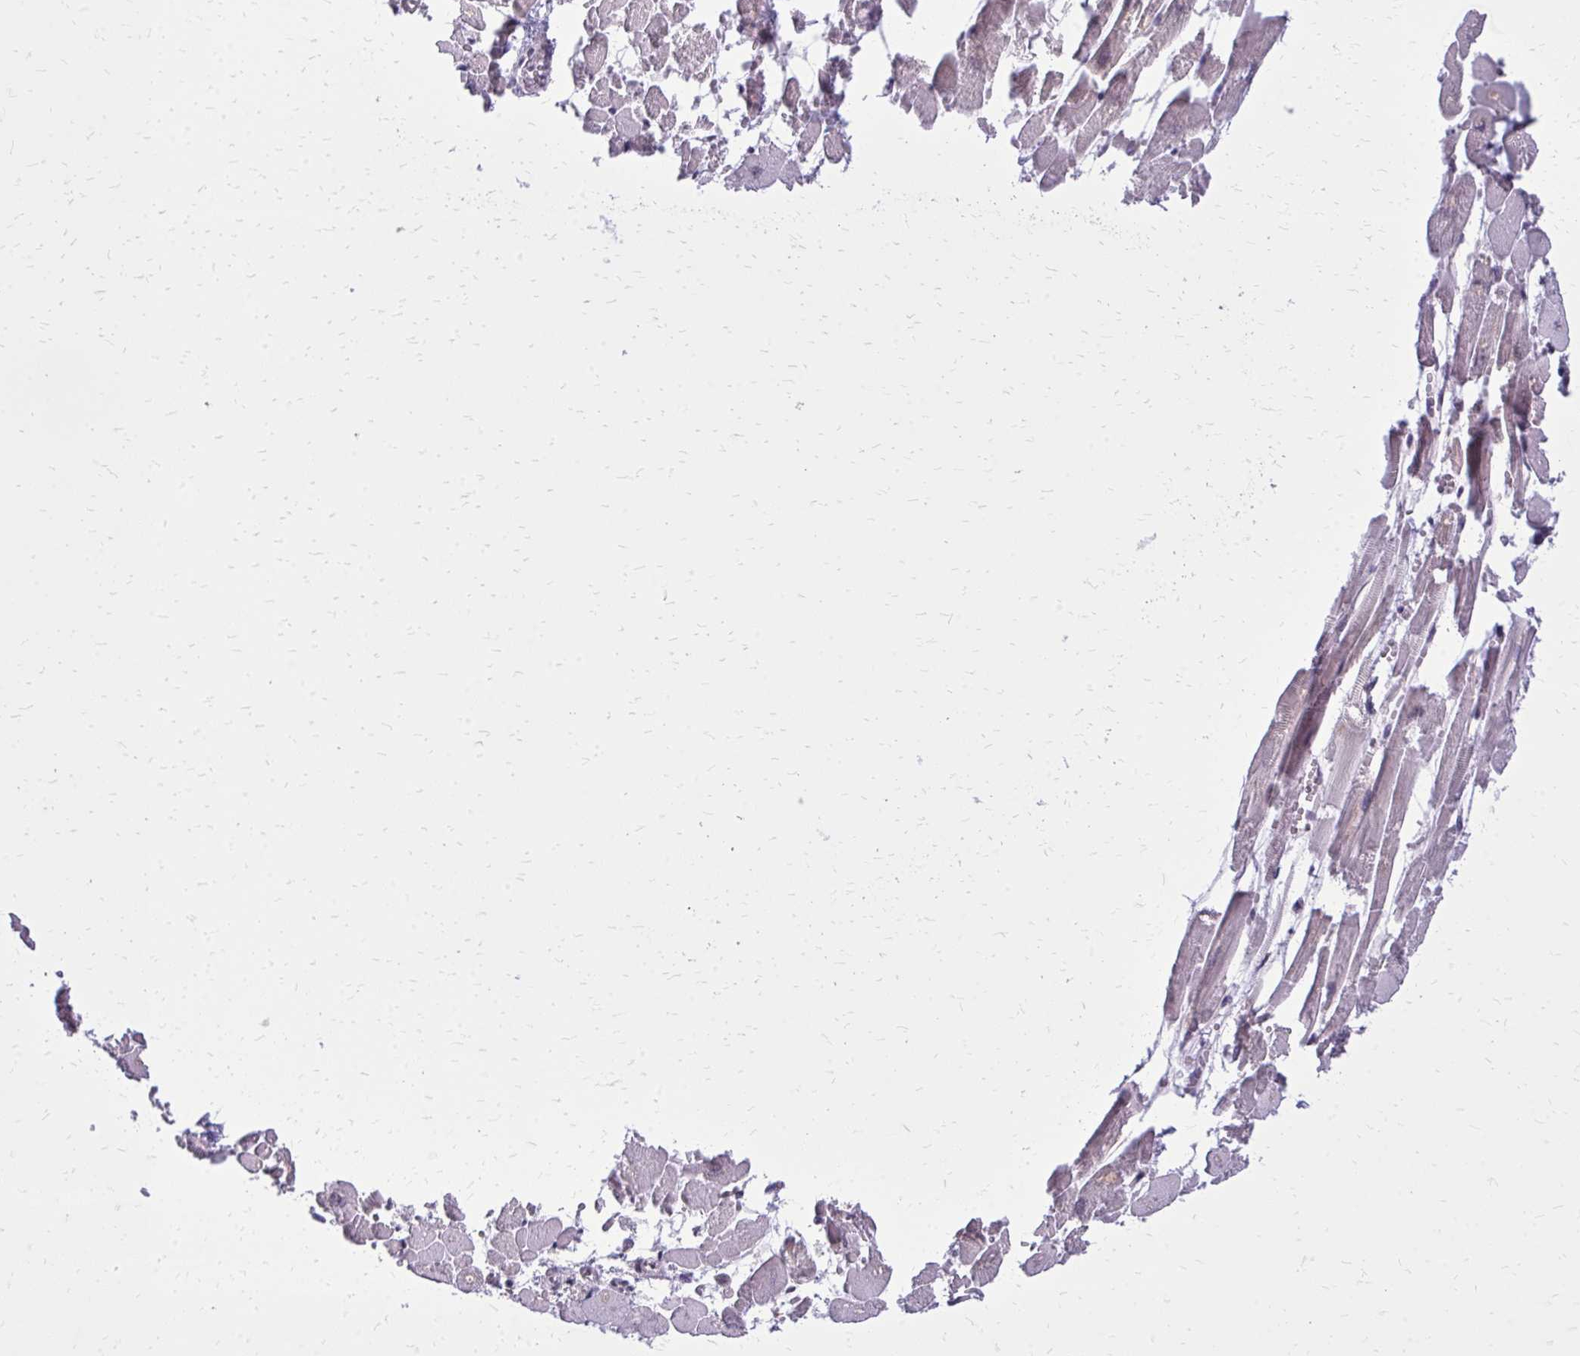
{"staining": {"intensity": "negative", "quantity": "none", "location": "none"}, "tissue": "heart muscle", "cell_type": "Cardiomyocytes", "image_type": "normal", "snomed": [{"axis": "morphology", "description": "Normal tissue, NOS"}, {"axis": "topography", "description": "Heart"}], "caption": "Immunohistochemistry (IHC) of normal heart muscle exhibits no staining in cardiomyocytes.", "gene": "AKAP5", "patient": {"sex": "female", "age": 52}}